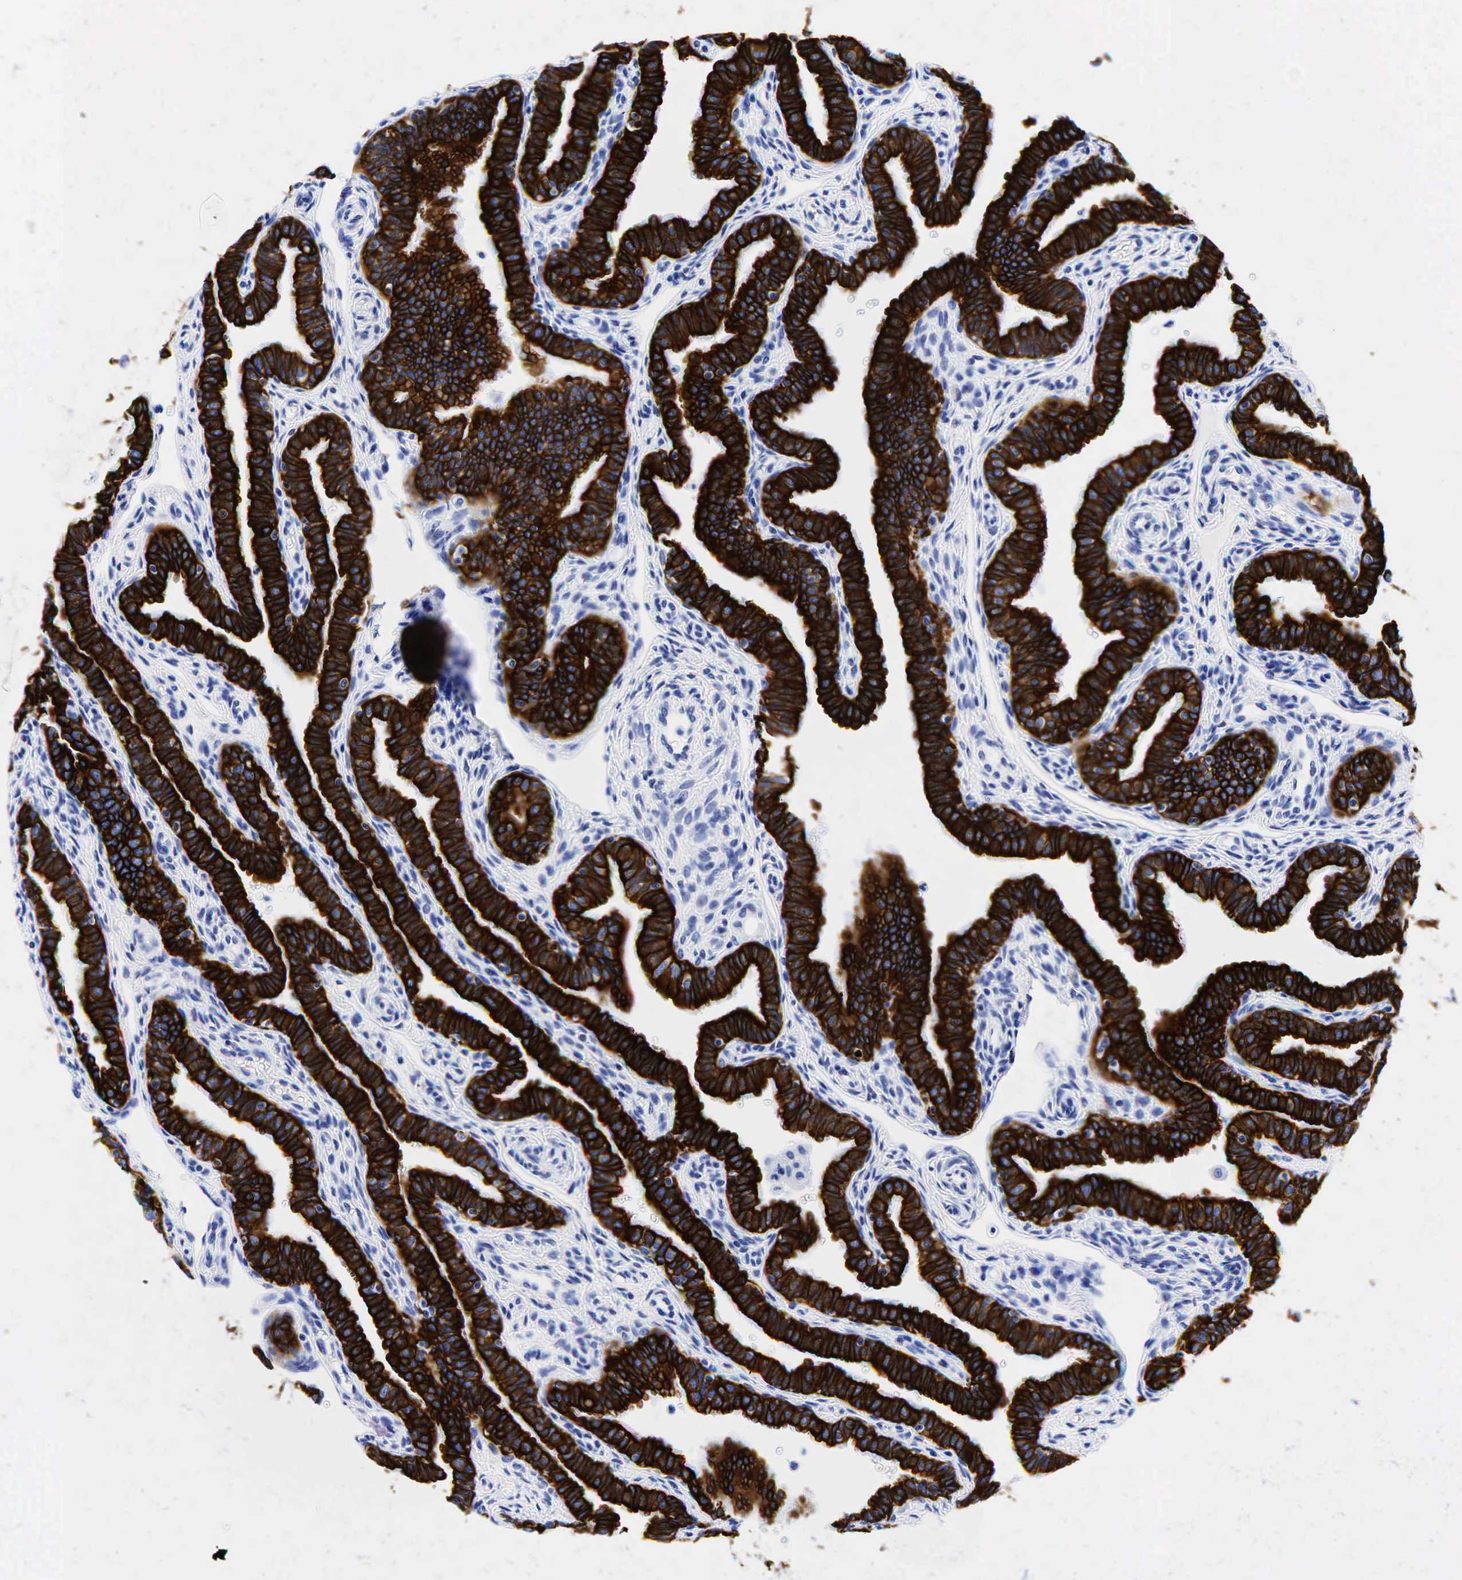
{"staining": {"intensity": "strong", "quantity": ">75%", "location": "cytoplasmic/membranous"}, "tissue": "fallopian tube", "cell_type": "Glandular cells", "image_type": "normal", "snomed": [{"axis": "morphology", "description": "Normal tissue, NOS"}, {"axis": "topography", "description": "Fallopian tube"}], "caption": "DAB (3,3'-diaminobenzidine) immunohistochemical staining of normal fallopian tube shows strong cytoplasmic/membranous protein positivity in approximately >75% of glandular cells. The staining was performed using DAB (3,3'-diaminobenzidine), with brown indicating positive protein expression. Nuclei are stained blue with hematoxylin.", "gene": "KRT19", "patient": {"sex": "female", "age": 32}}